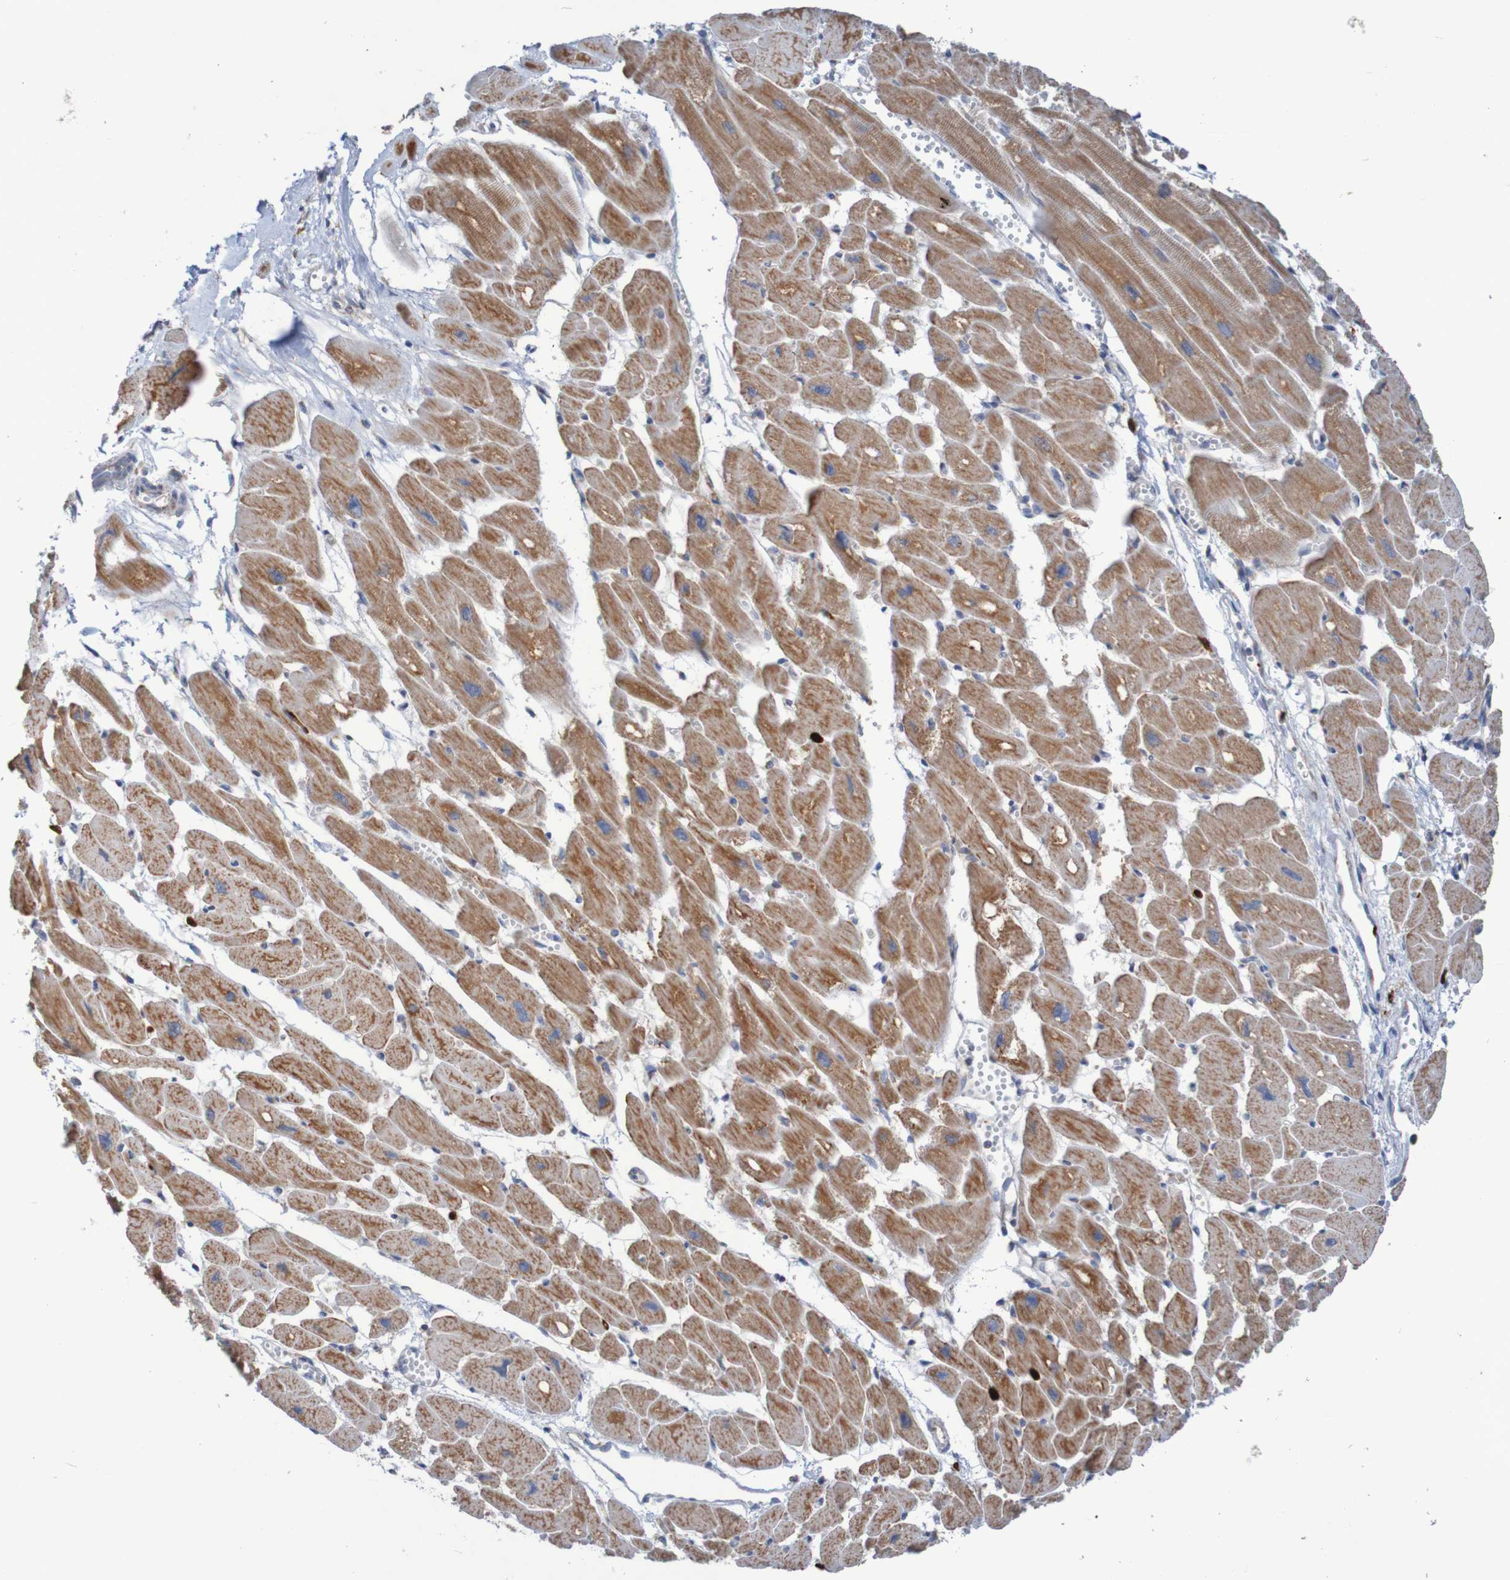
{"staining": {"intensity": "moderate", "quantity": ">75%", "location": "cytoplasmic/membranous"}, "tissue": "heart muscle", "cell_type": "Cardiomyocytes", "image_type": "normal", "snomed": [{"axis": "morphology", "description": "Normal tissue, NOS"}, {"axis": "topography", "description": "Heart"}], "caption": "Protein expression analysis of normal human heart muscle reveals moderate cytoplasmic/membranous expression in about >75% of cardiomyocytes. (DAB (3,3'-diaminobenzidine) IHC, brown staining for protein, blue staining for nuclei).", "gene": "PARP4", "patient": {"sex": "female", "age": 54}}